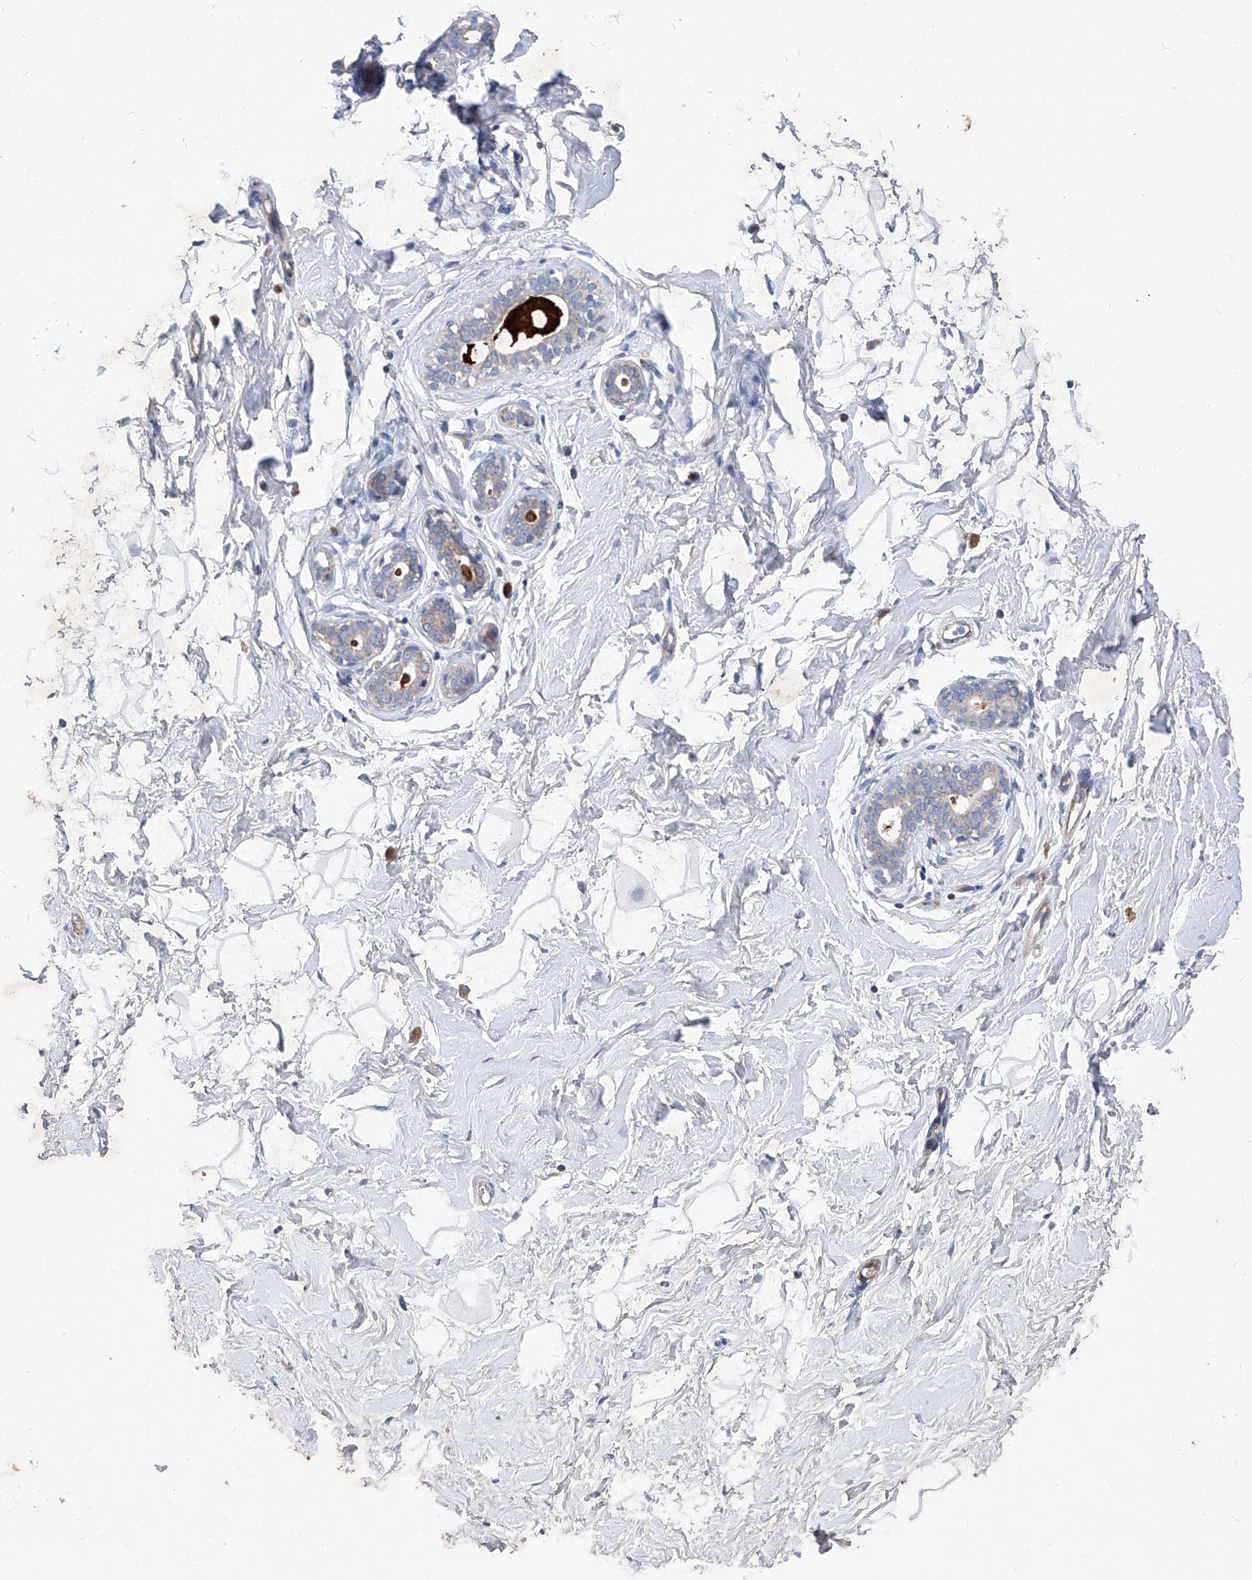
{"staining": {"intensity": "negative", "quantity": "none", "location": "none"}, "tissue": "breast", "cell_type": "Adipocytes", "image_type": "normal", "snomed": [{"axis": "morphology", "description": "Normal tissue, NOS"}, {"axis": "morphology", "description": "Adenoma, NOS"}, {"axis": "topography", "description": "Breast"}], "caption": "Breast stained for a protein using immunohistochemistry (IHC) reveals no expression adipocytes.", "gene": "EPHA8", "patient": {"sex": "female", "age": 23}}